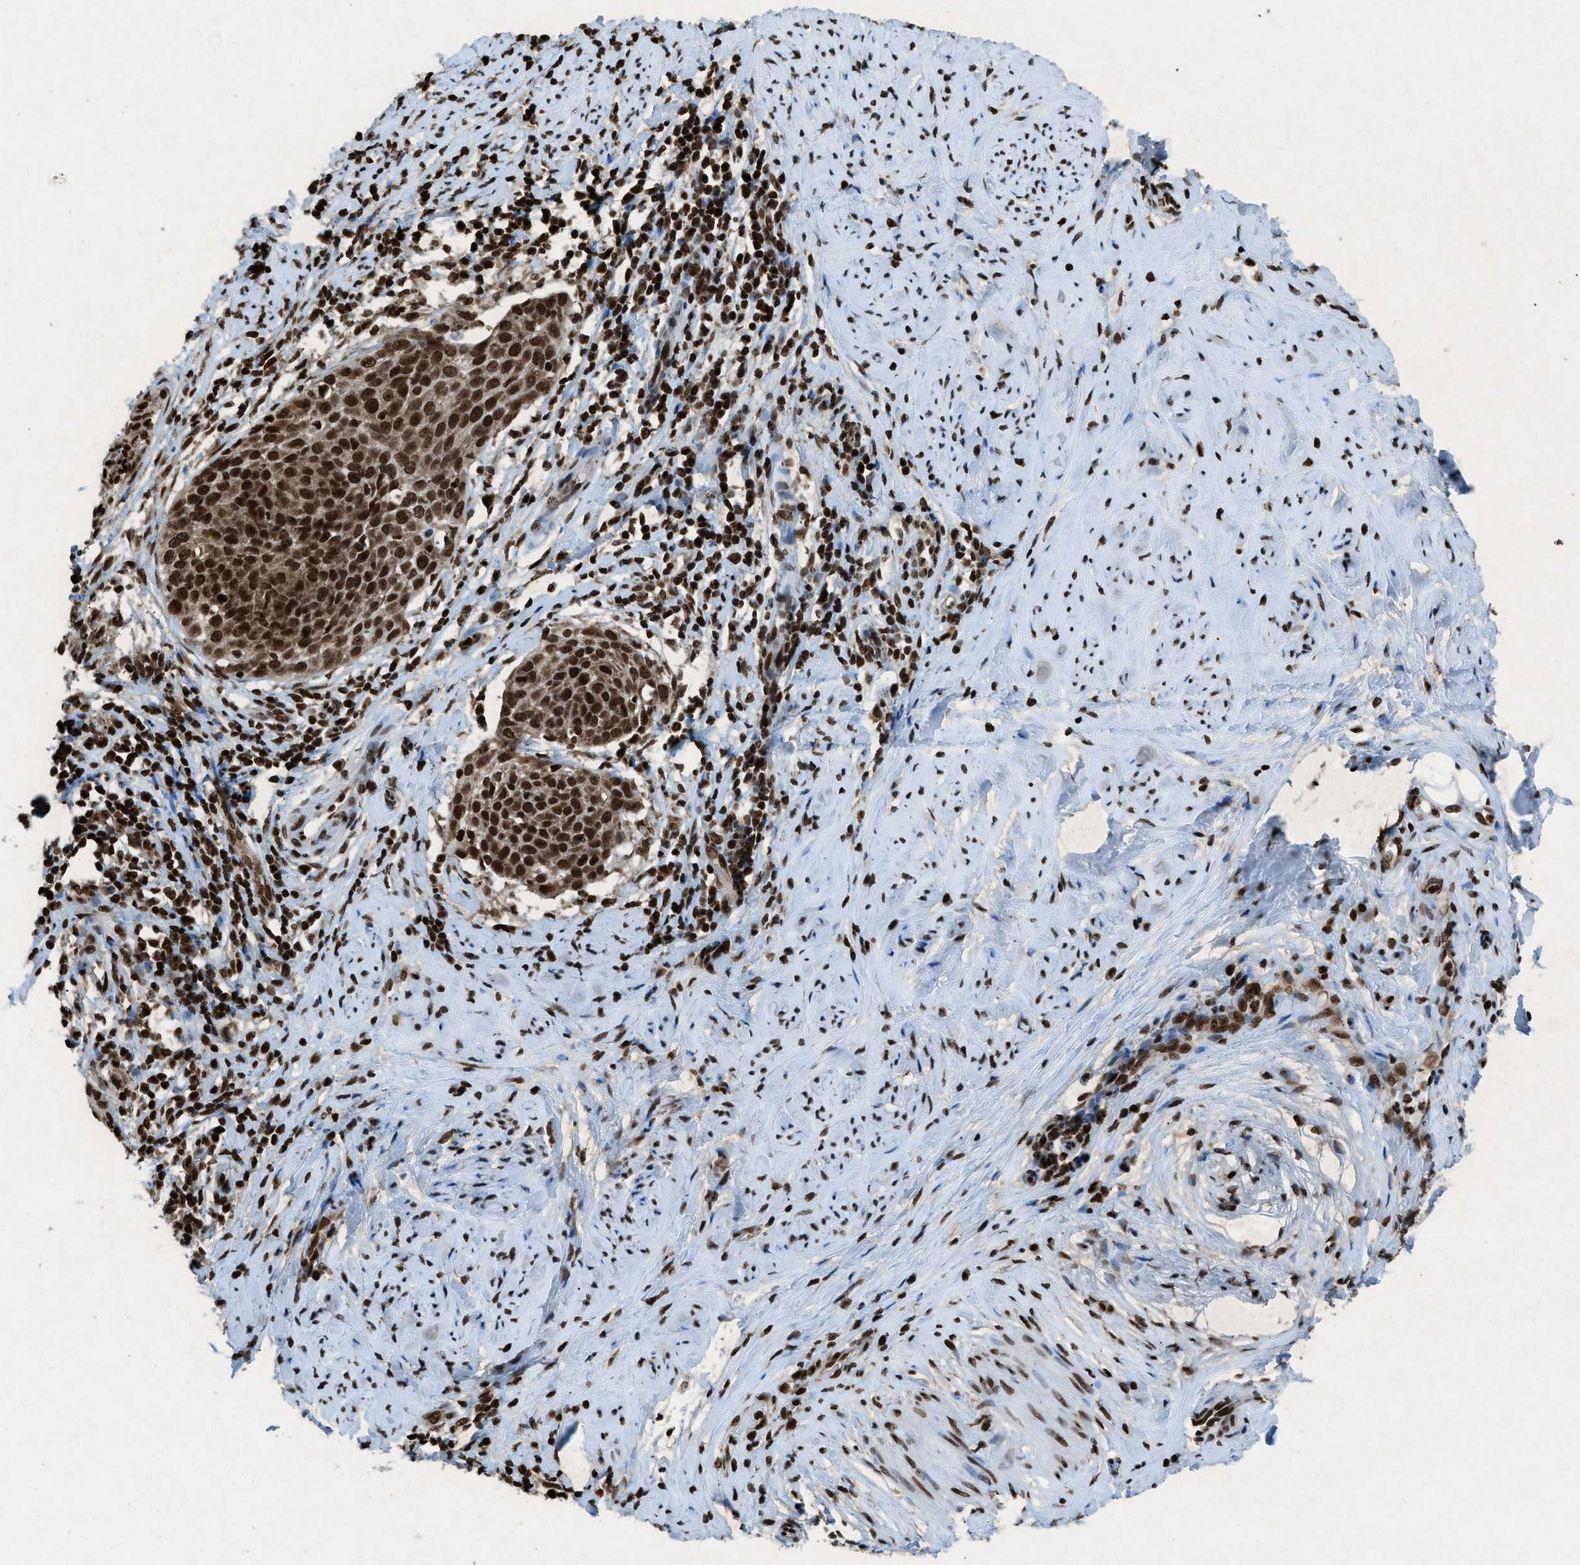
{"staining": {"intensity": "strong", "quantity": ">75%", "location": "nuclear"}, "tissue": "cervical cancer", "cell_type": "Tumor cells", "image_type": "cancer", "snomed": [{"axis": "morphology", "description": "Squamous cell carcinoma, NOS"}, {"axis": "topography", "description": "Cervix"}], "caption": "Strong nuclear protein expression is appreciated in about >75% of tumor cells in squamous cell carcinoma (cervical). The staining was performed using DAB to visualize the protein expression in brown, while the nuclei were stained in blue with hematoxylin (Magnification: 20x).", "gene": "NXF1", "patient": {"sex": "female", "age": 51}}